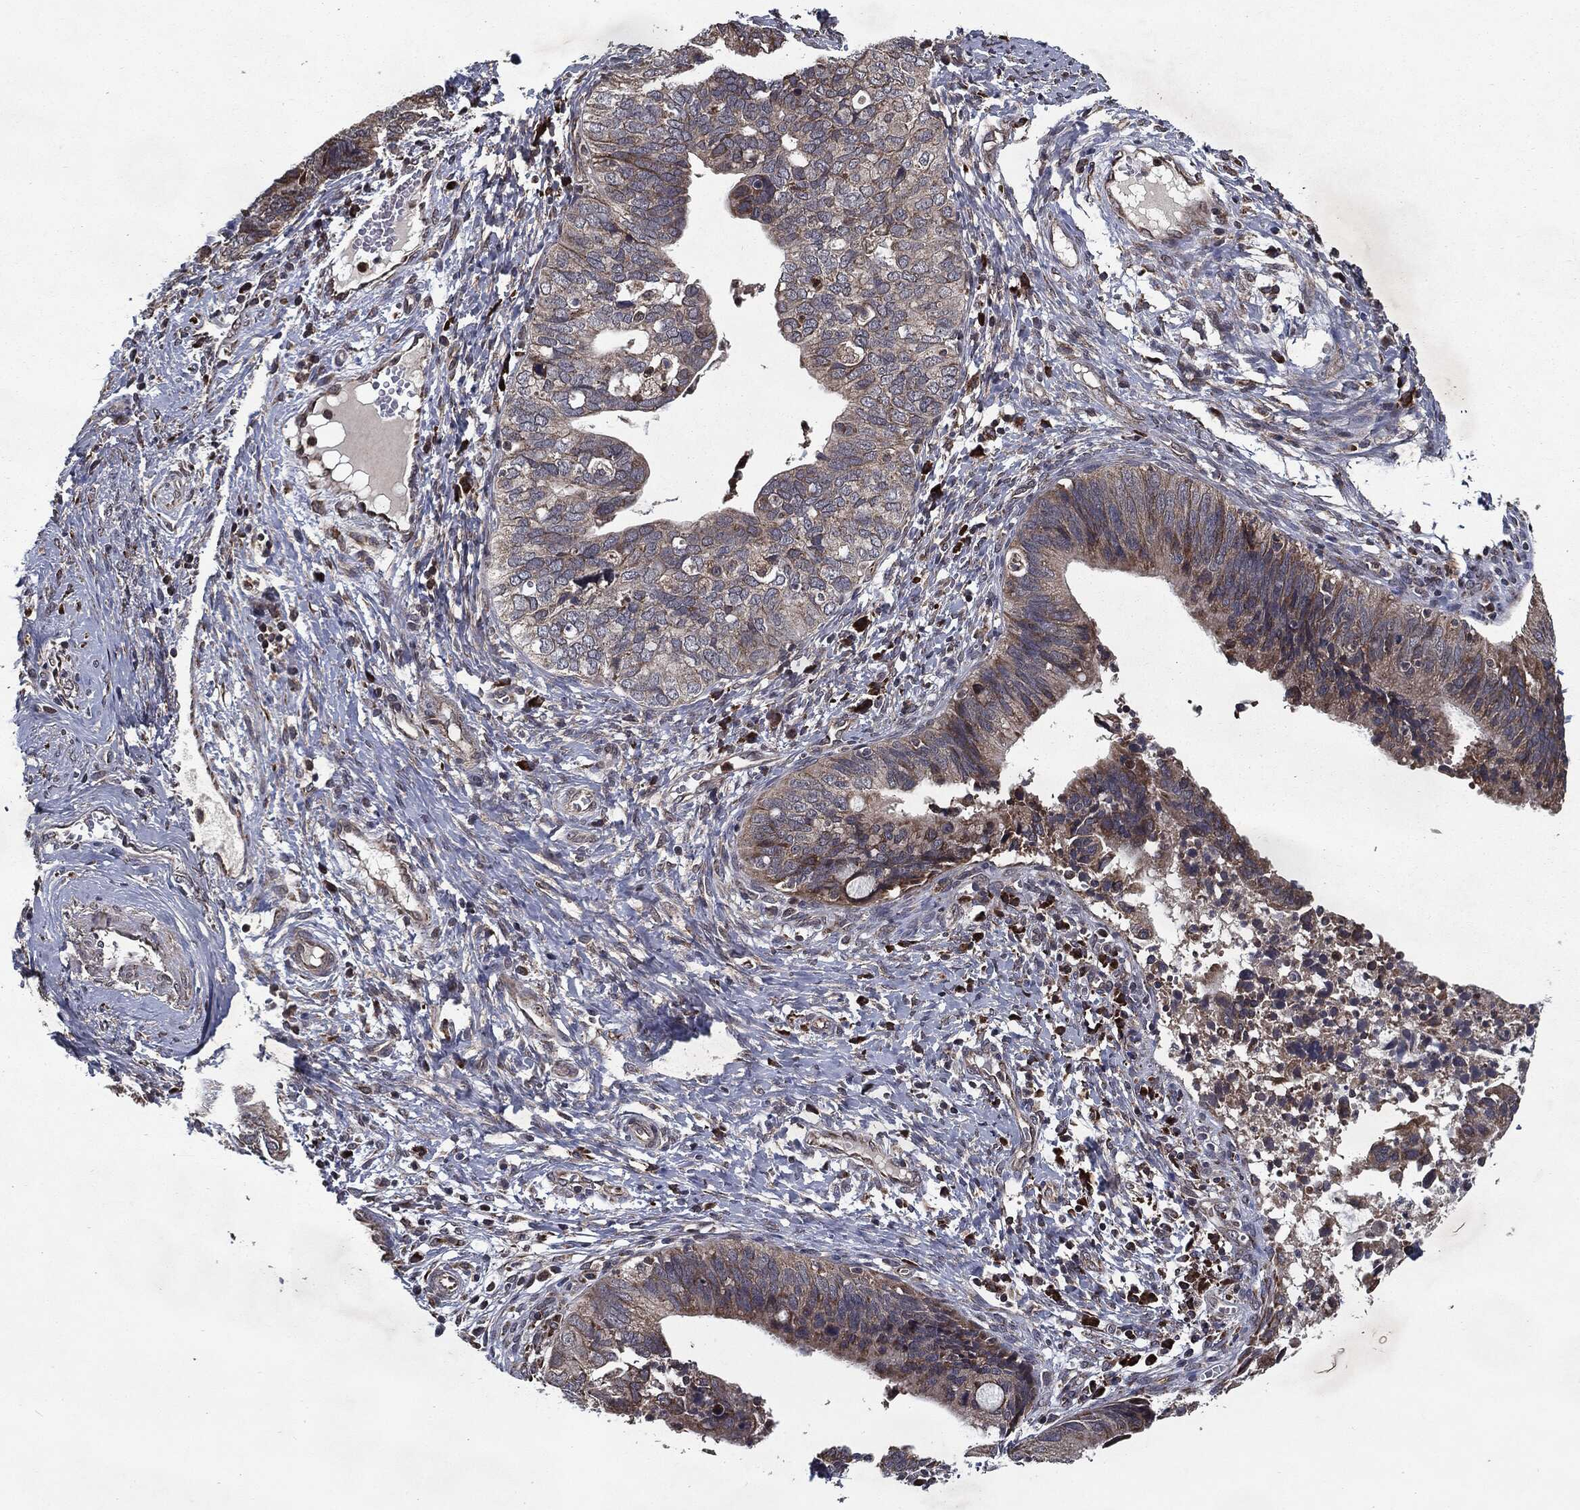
{"staining": {"intensity": "moderate", "quantity": "25%-75%", "location": "cytoplasmic/membranous"}, "tissue": "cervical cancer", "cell_type": "Tumor cells", "image_type": "cancer", "snomed": [{"axis": "morphology", "description": "Adenocarcinoma, NOS"}, {"axis": "topography", "description": "Cervix"}], "caption": "Immunohistochemistry of cervical cancer (adenocarcinoma) demonstrates medium levels of moderate cytoplasmic/membranous expression in approximately 25%-75% of tumor cells. Using DAB (brown) and hematoxylin (blue) stains, captured at high magnification using brightfield microscopy.", "gene": "HDAC5", "patient": {"sex": "female", "age": 42}}